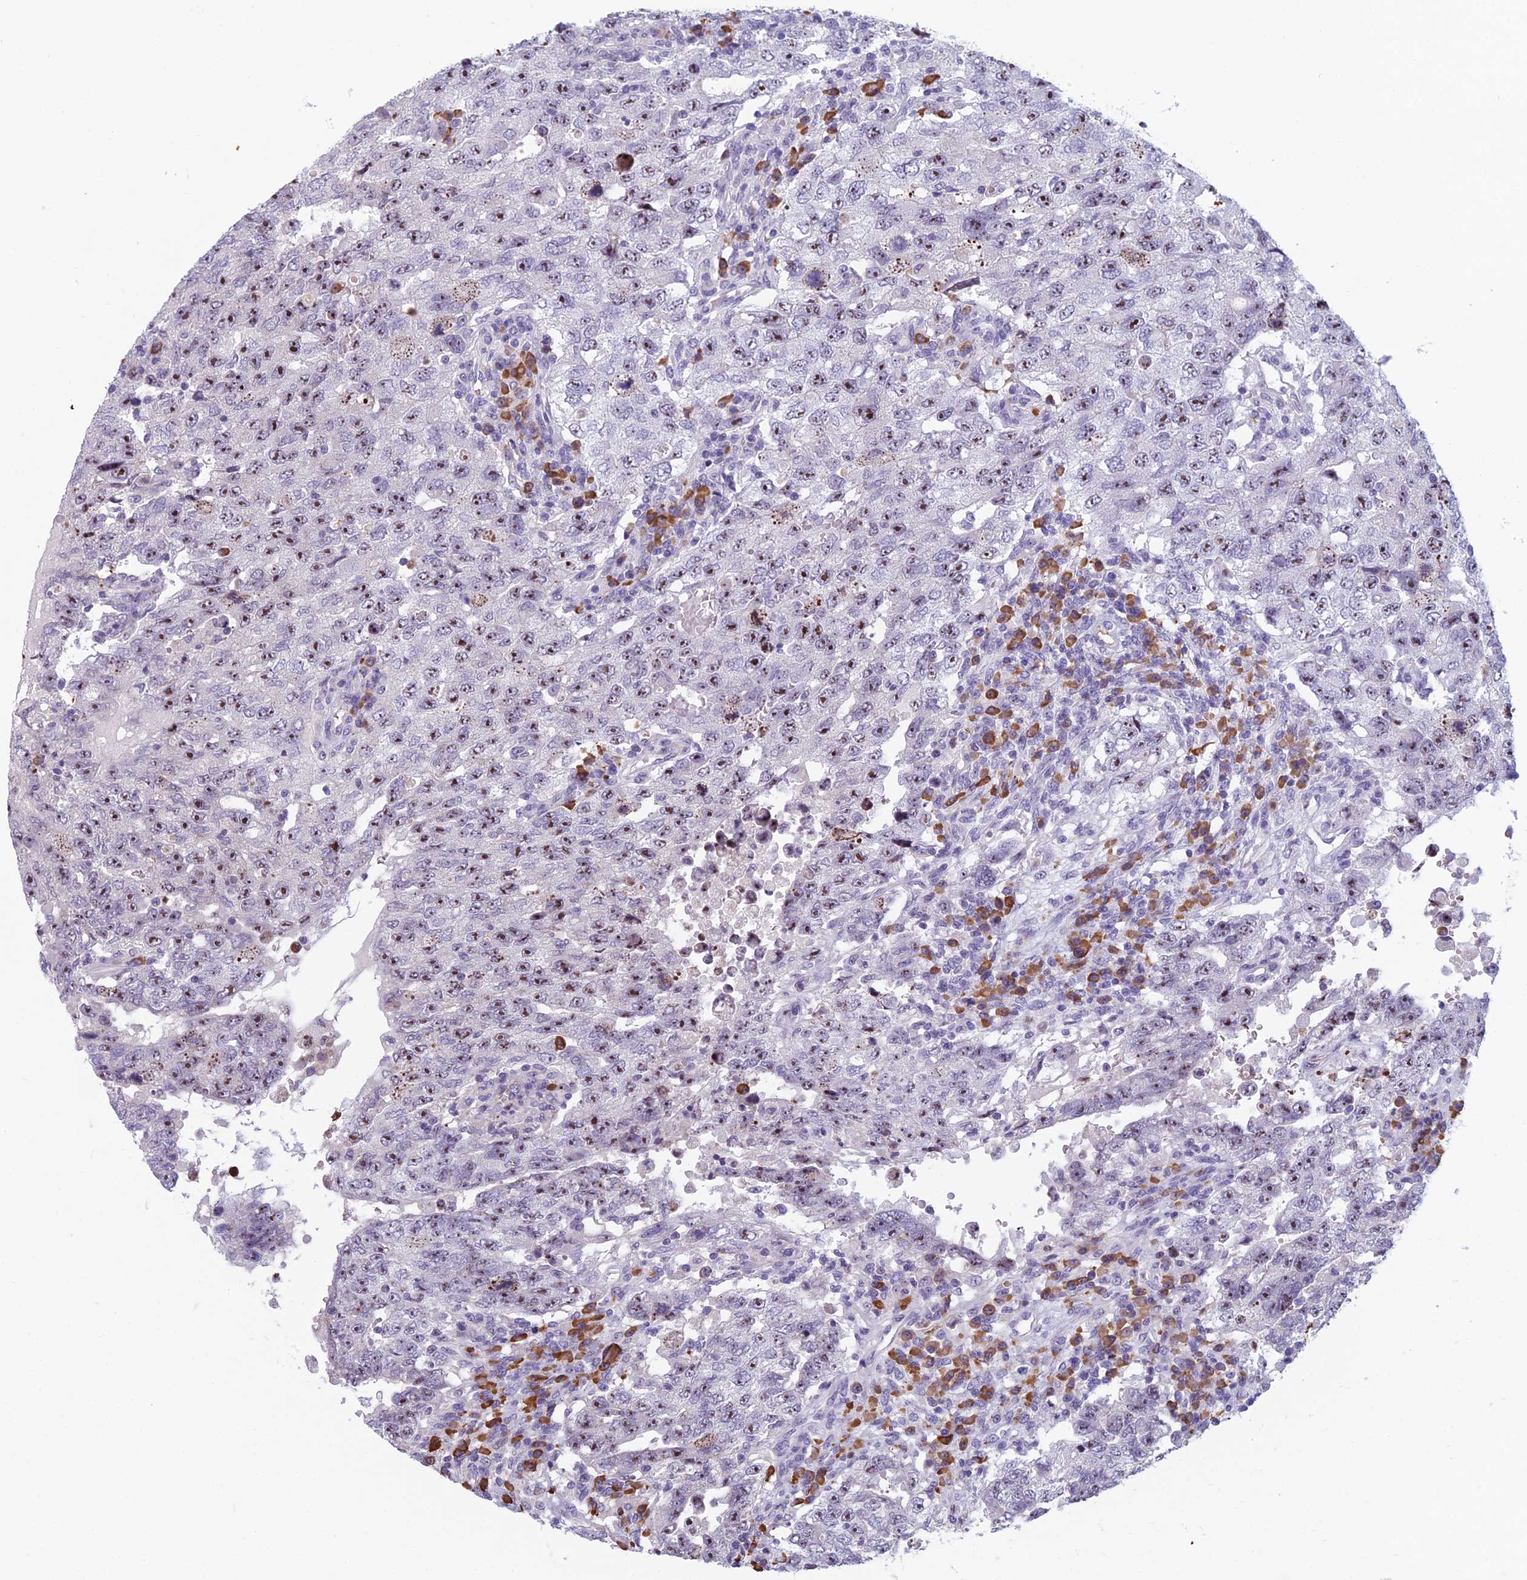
{"staining": {"intensity": "moderate", "quantity": ">75%", "location": "nuclear"}, "tissue": "testis cancer", "cell_type": "Tumor cells", "image_type": "cancer", "snomed": [{"axis": "morphology", "description": "Carcinoma, Embryonal, NOS"}, {"axis": "topography", "description": "Testis"}], "caption": "Testis cancer (embryonal carcinoma) stained with DAB (3,3'-diaminobenzidine) IHC demonstrates medium levels of moderate nuclear positivity in approximately >75% of tumor cells.", "gene": "NOC2L", "patient": {"sex": "male", "age": 26}}